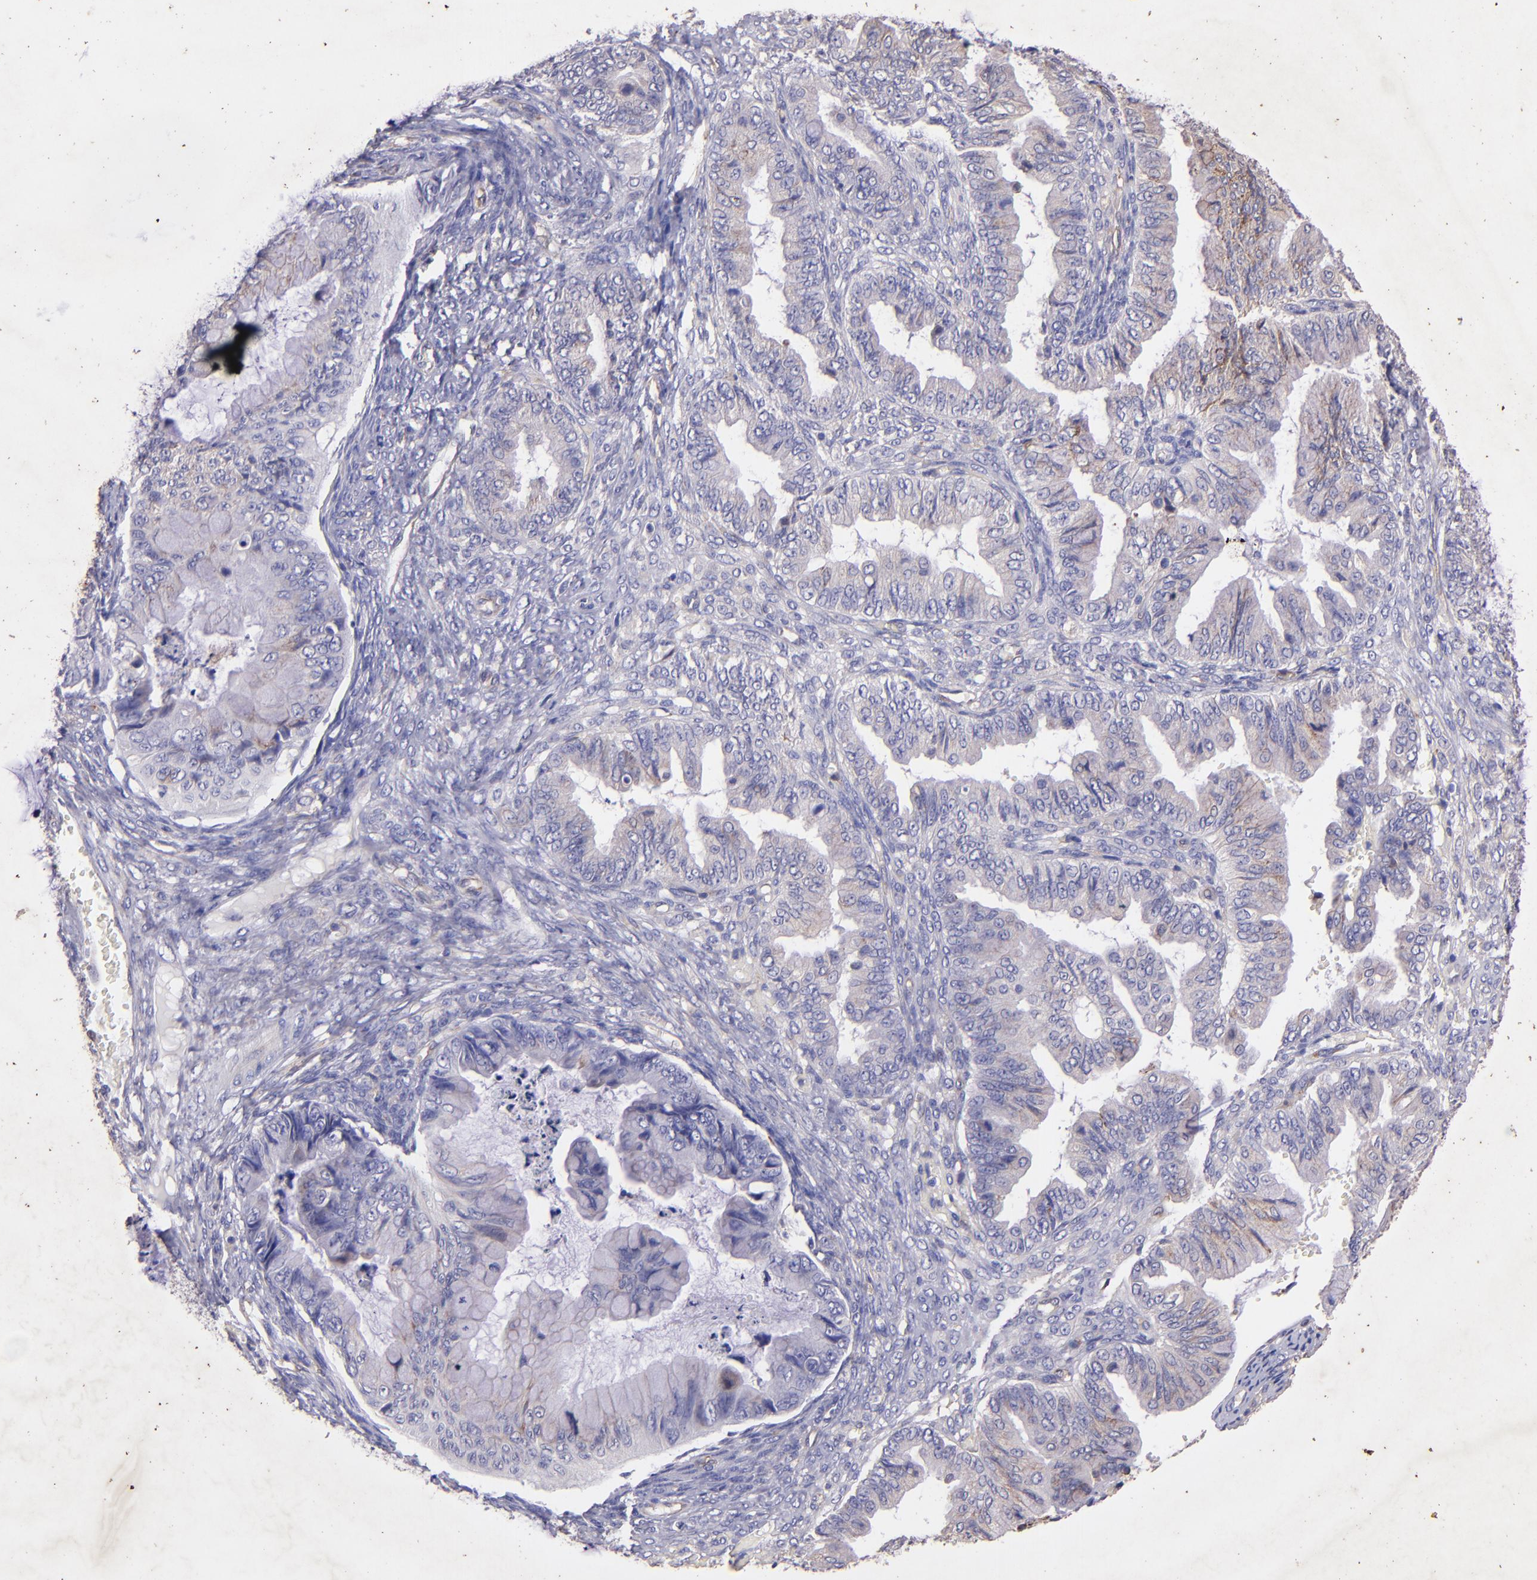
{"staining": {"intensity": "weak", "quantity": "25%-75%", "location": "cytoplasmic/membranous"}, "tissue": "ovarian cancer", "cell_type": "Tumor cells", "image_type": "cancer", "snomed": [{"axis": "morphology", "description": "Cystadenocarcinoma, mucinous, NOS"}, {"axis": "topography", "description": "Ovary"}], "caption": "There is low levels of weak cytoplasmic/membranous positivity in tumor cells of ovarian cancer, as demonstrated by immunohistochemical staining (brown color).", "gene": "RET", "patient": {"sex": "female", "age": 36}}